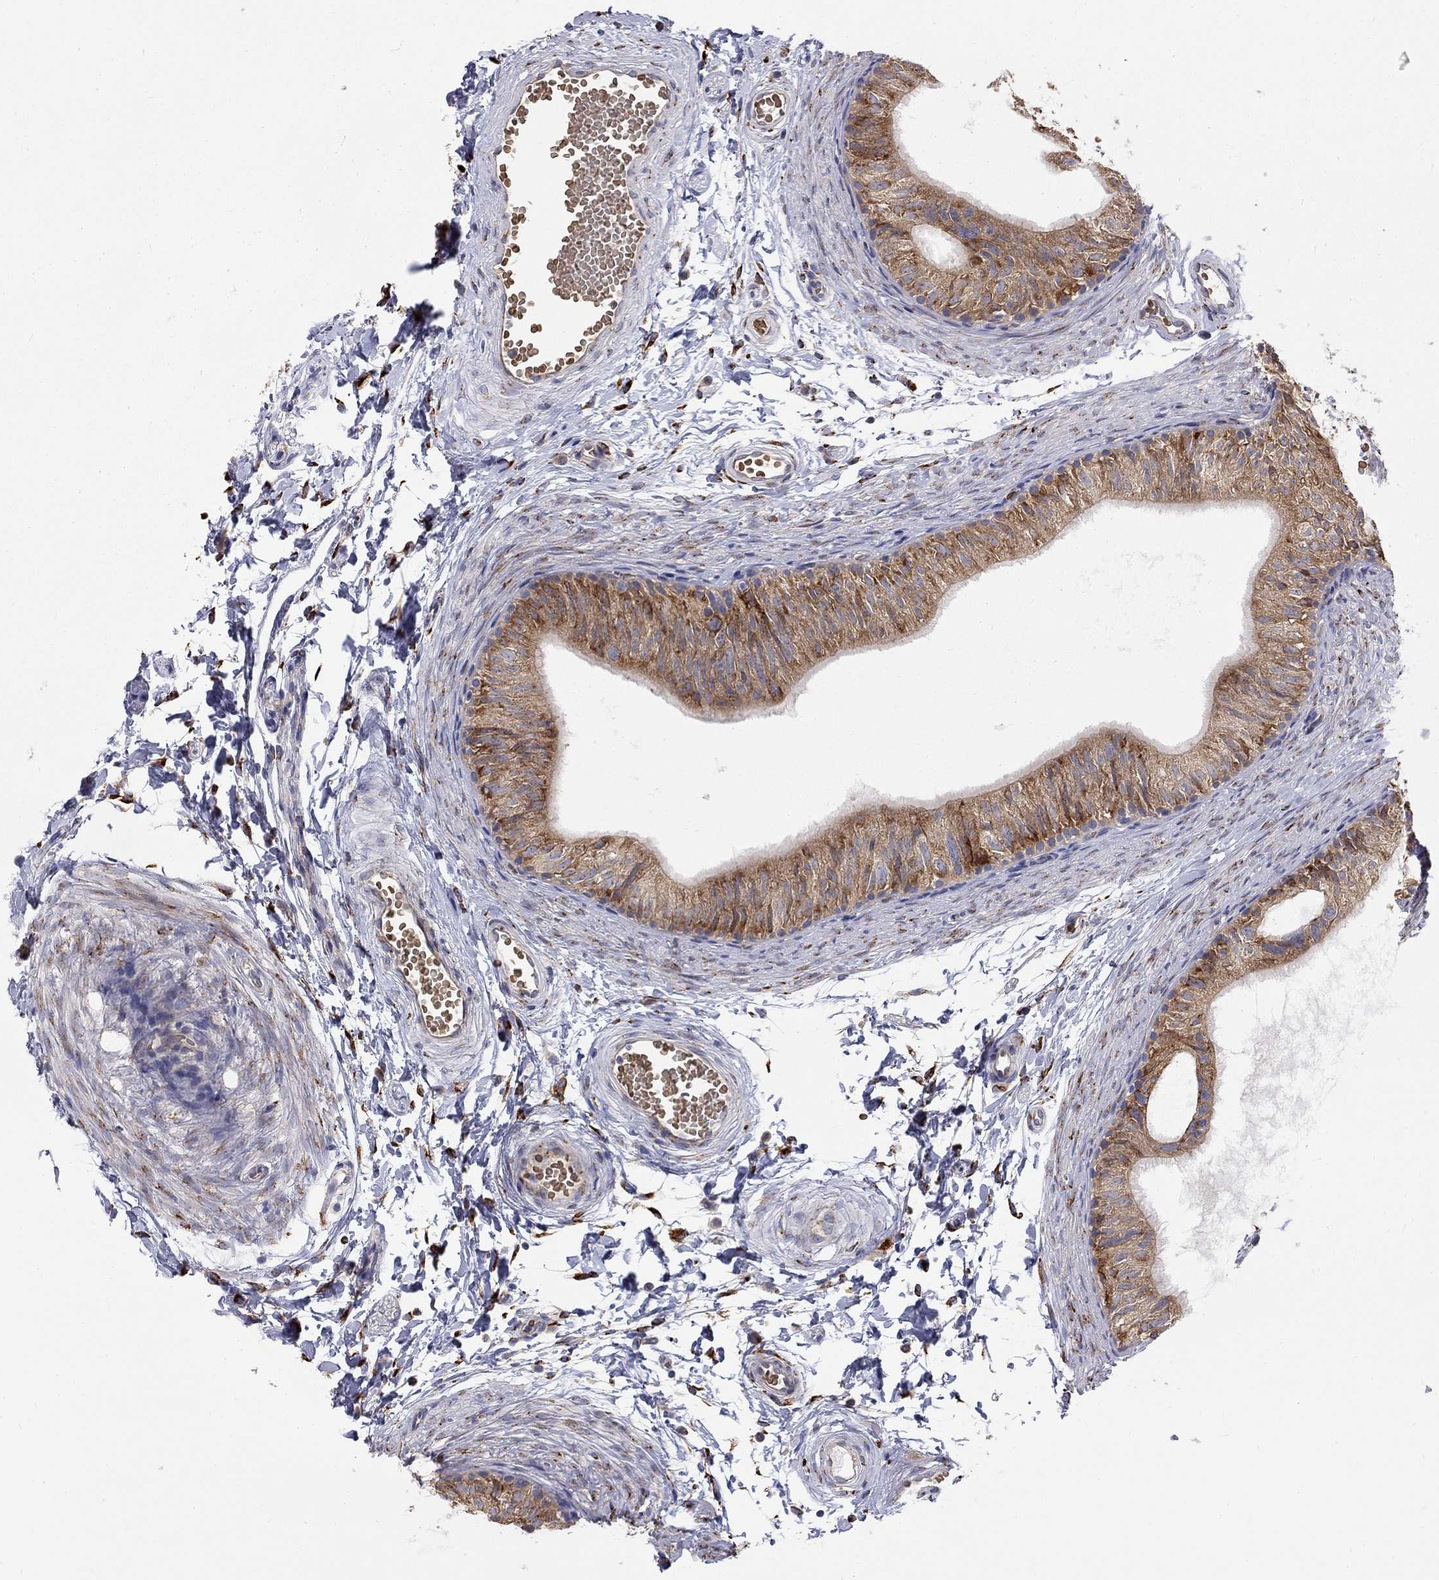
{"staining": {"intensity": "strong", "quantity": "25%-75%", "location": "cytoplasmic/membranous"}, "tissue": "epididymis", "cell_type": "Glandular cells", "image_type": "normal", "snomed": [{"axis": "morphology", "description": "Normal tissue, NOS"}, {"axis": "topography", "description": "Epididymis"}], "caption": "DAB (3,3'-diaminobenzidine) immunohistochemical staining of benign human epididymis reveals strong cytoplasmic/membranous protein expression in approximately 25%-75% of glandular cells.", "gene": "CASTOR1", "patient": {"sex": "male", "age": 22}}